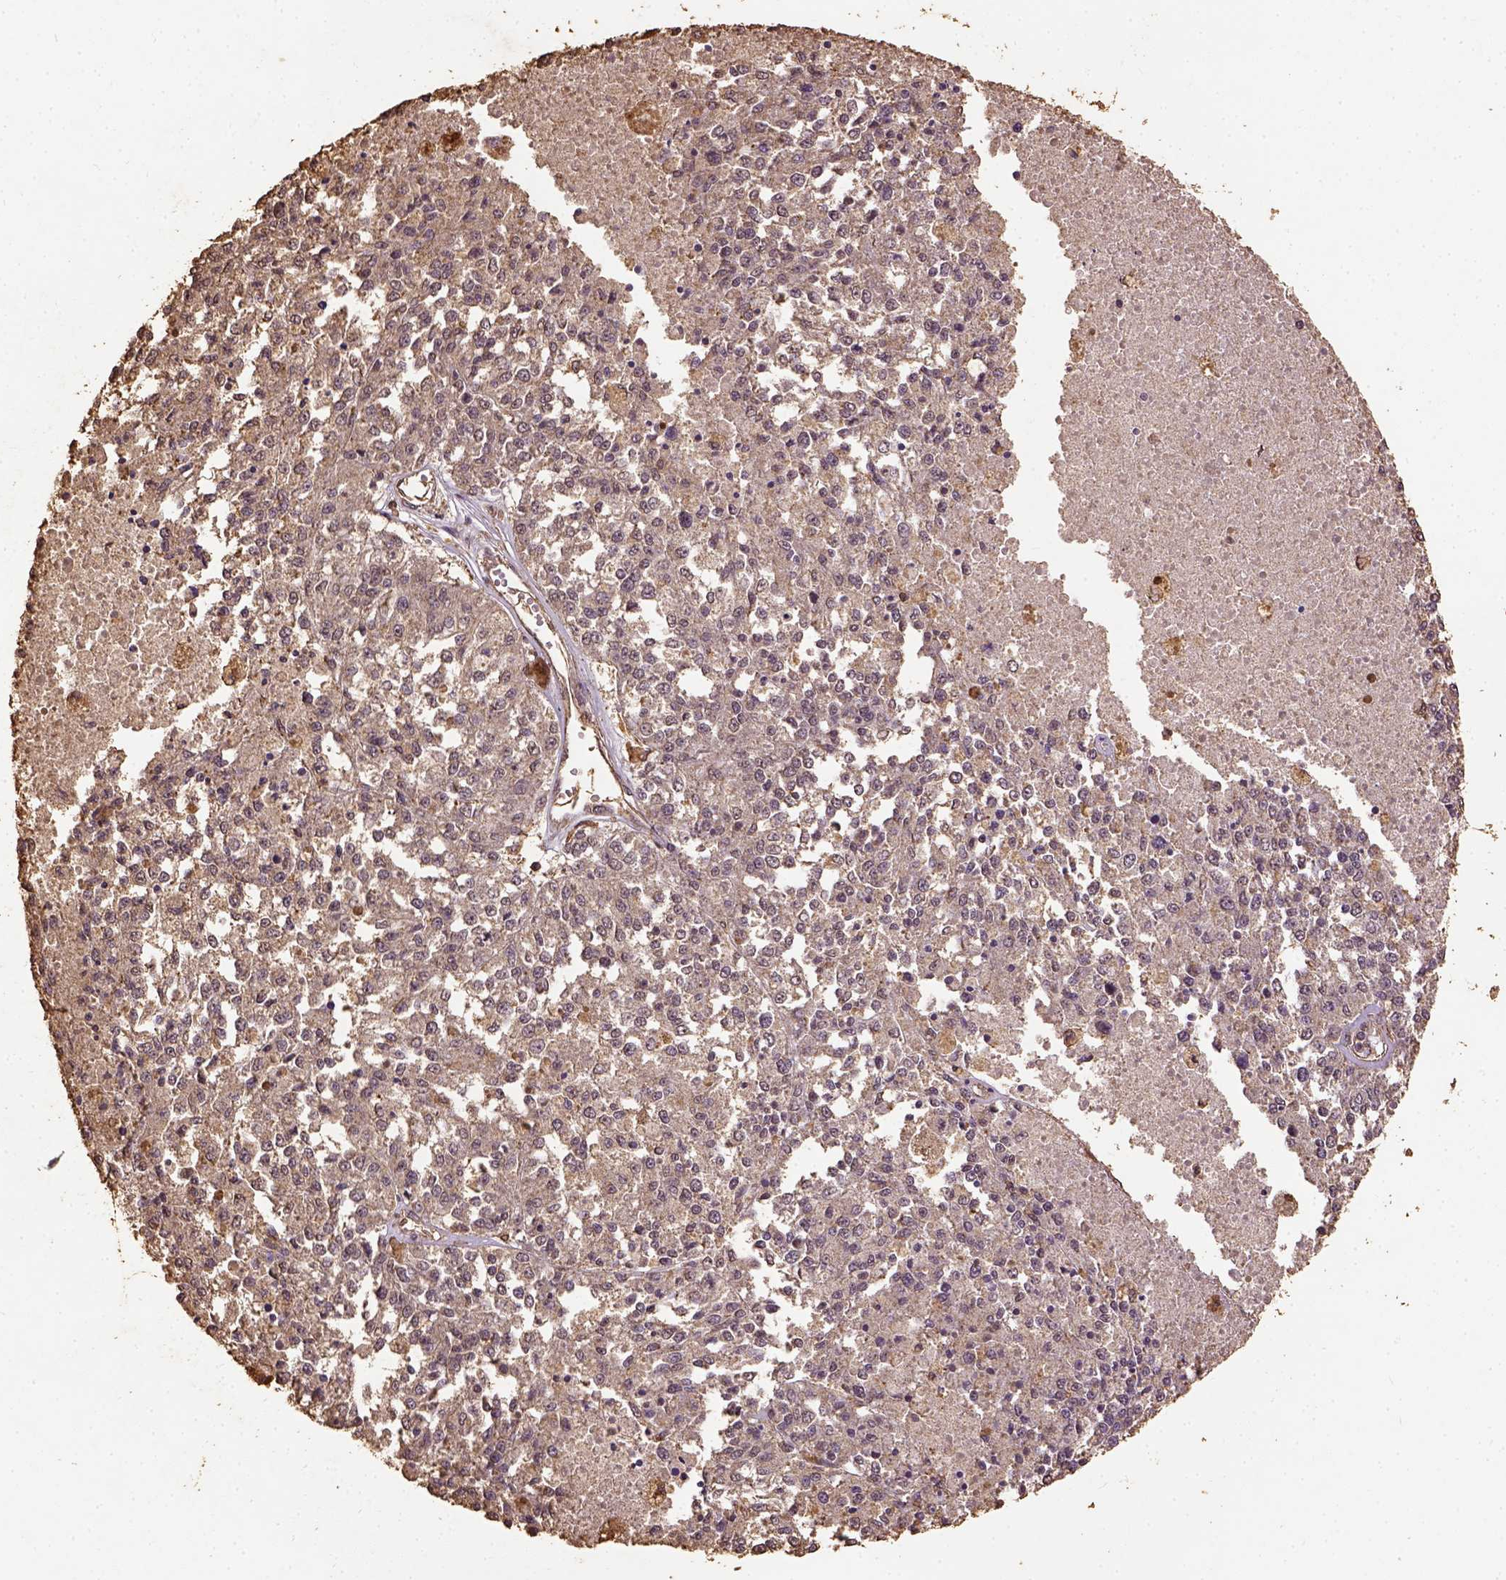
{"staining": {"intensity": "negative", "quantity": "none", "location": "none"}, "tissue": "melanoma", "cell_type": "Tumor cells", "image_type": "cancer", "snomed": [{"axis": "morphology", "description": "Malignant melanoma, Metastatic site"}, {"axis": "topography", "description": "Lymph node"}], "caption": "Malignant melanoma (metastatic site) stained for a protein using immunohistochemistry (IHC) demonstrates no positivity tumor cells.", "gene": "NACC1", "patient": {"sex": "female", "age": 64}}